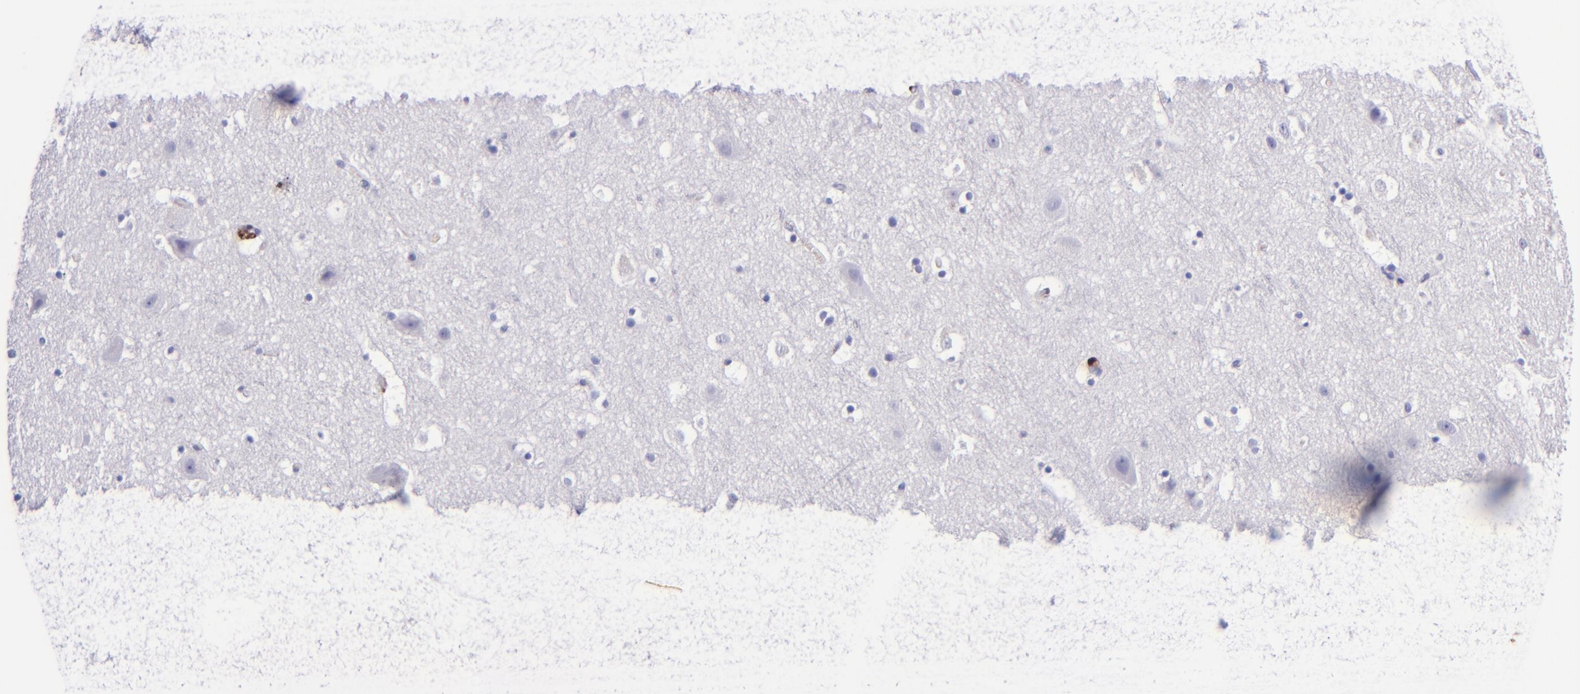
{"staining": {"intensity": "negative", "quantity": "none", "location": "none"}, "tissue": "cerebral cortex", "cell_type": "Endothelial cells", "image_type": "normal", "snomed": [{"axis": "morphology", "description": "Normal tissue, NOS"}, {"axis": "topography", "description": "Cerebral cortex"}], "caption": "Immunohistochemical staining of normal human cerebral cortex displays no significant staining in endothelial cells.", "gene": "F13A1", "patient": {"sex": "male", "age": 45}}